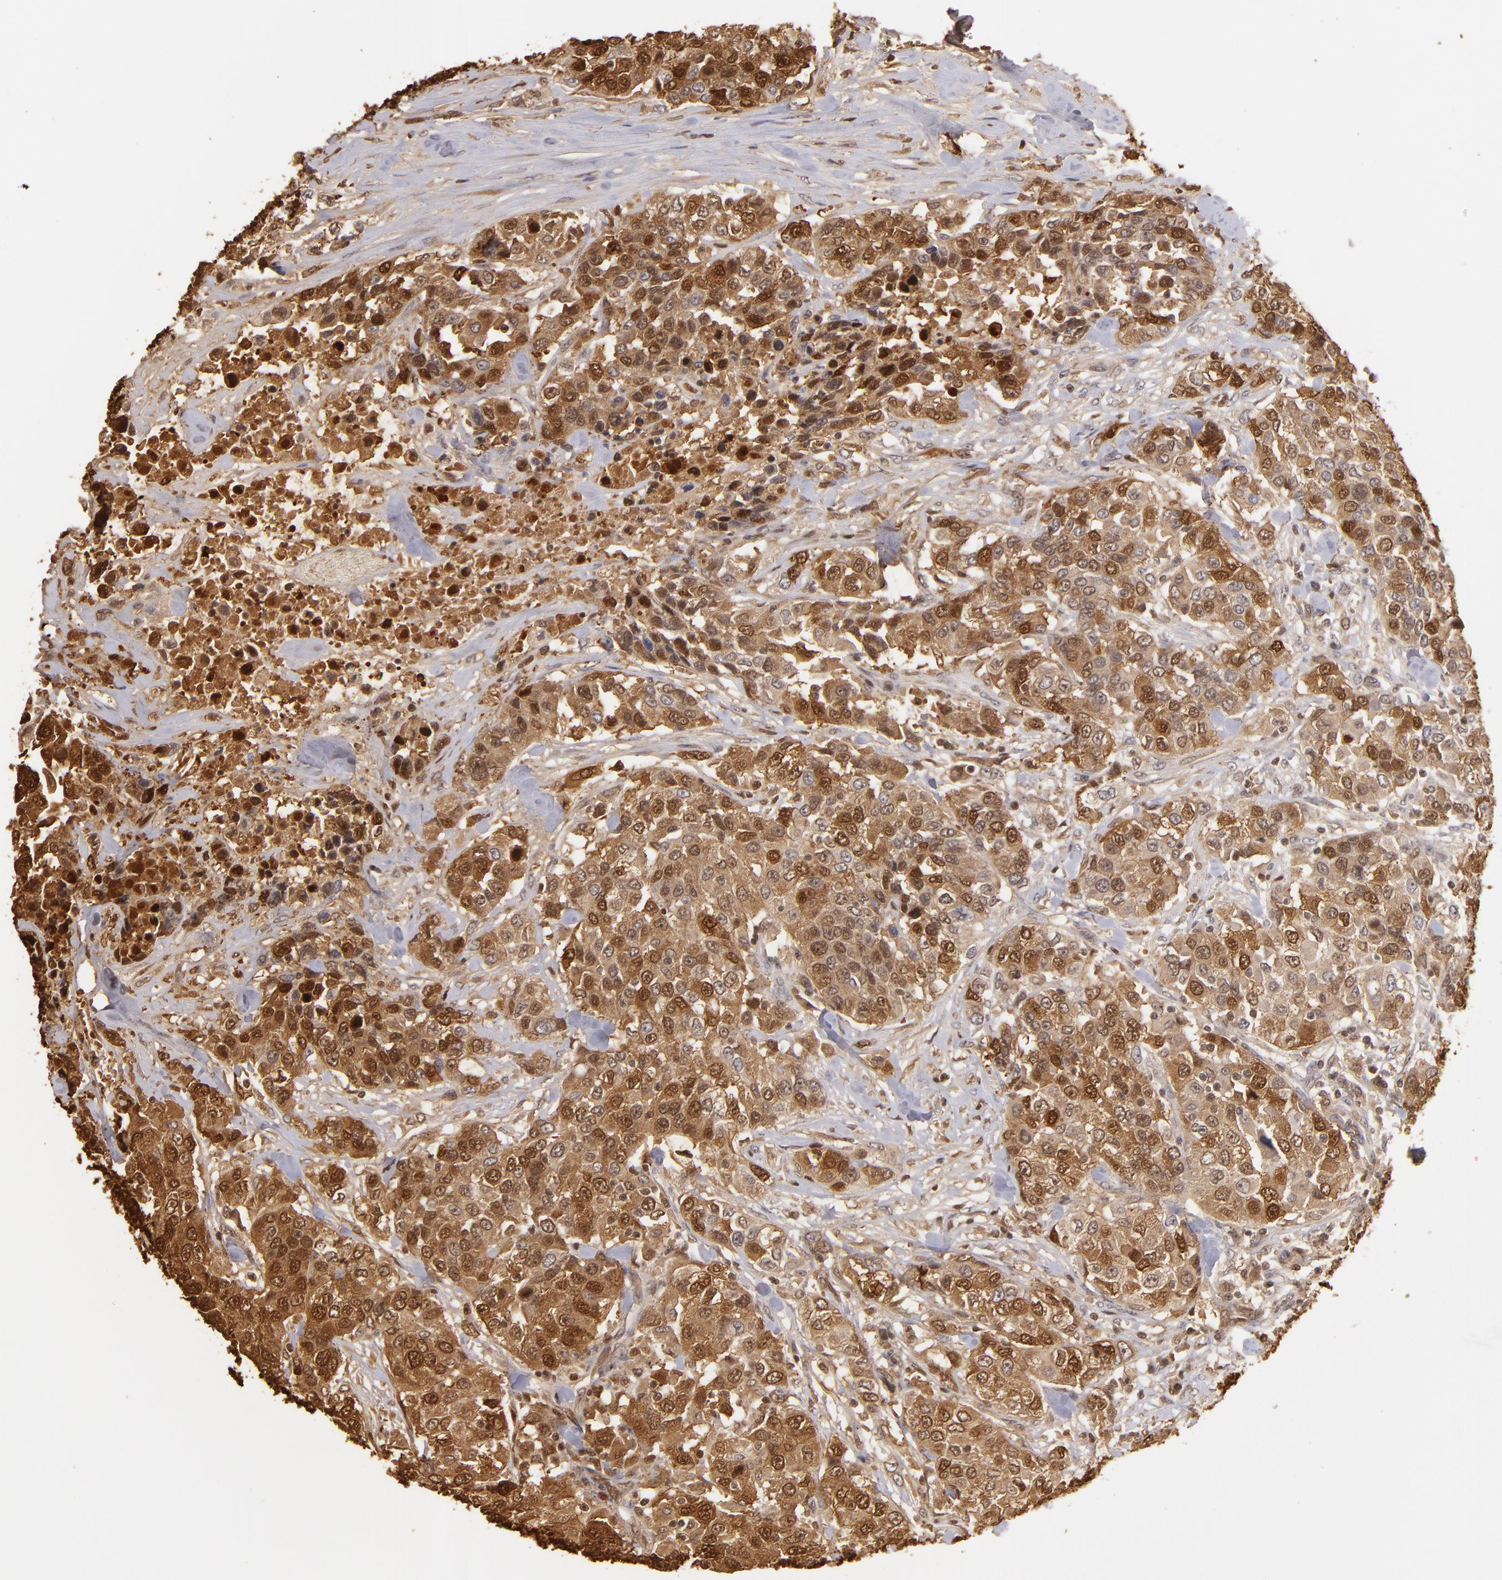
{"staining": {"intensity": "strong", "quantity": ">75%", "location": "cytoplasmic/membranous,nuclear"}, "tissue": "urothelial cancer", "cell_type": "Tumor cells", "image_type": "cancer", "snomed": [{"axis": "morphology", "description": "Urothelial carcinoma, High grade"}, {"axis": "topography", "description": "Urinary bladder"}], "caption": "Protein expression analysis of human urothelial cancer reveals strong cytoplasmic/membranous and nuclear positivity in approximately >75% of tumor cells.", "gene": "S100A2", "patient": {"sex": "female", "age": 80}}